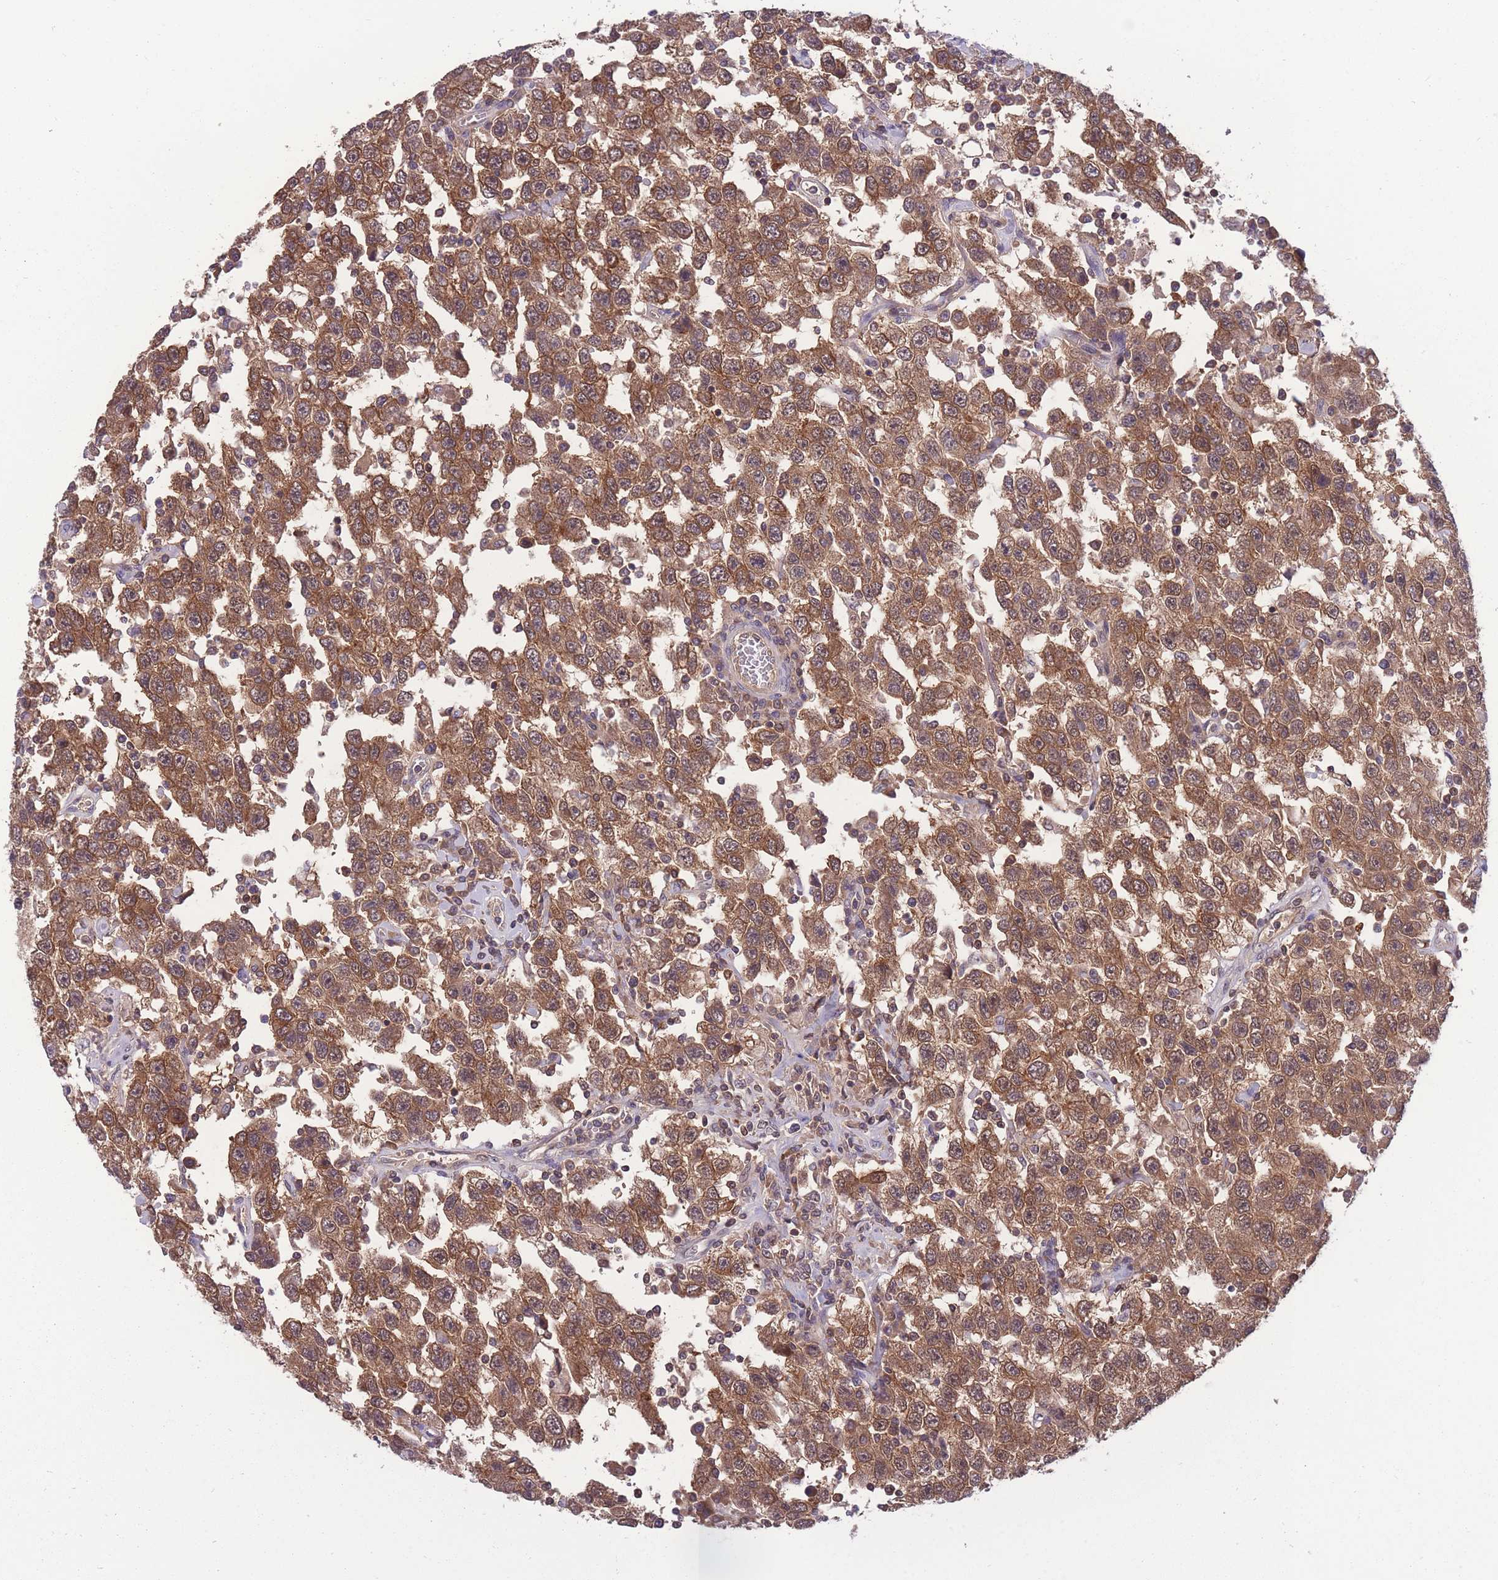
{"staining": {"intensity": "moderate", "quantity": ">75%", "location": "cytoplasmic/membranous"}, "tissue": "testis cancer", "cell_type": "Tumor cells", "image_type": "cancer", "snomed": [{"axis": "morphology", "description": "Seminoma, NOS"}, {"axis": "topography", "description": "Testis"}], "caption": "Seminoma (testis) tissue displays moderate cytoplasmic/membranous positivity in approximately >75% of tumor cells", "gene": "UBE2N", "patient": {"sex": "male", "age": 41}}